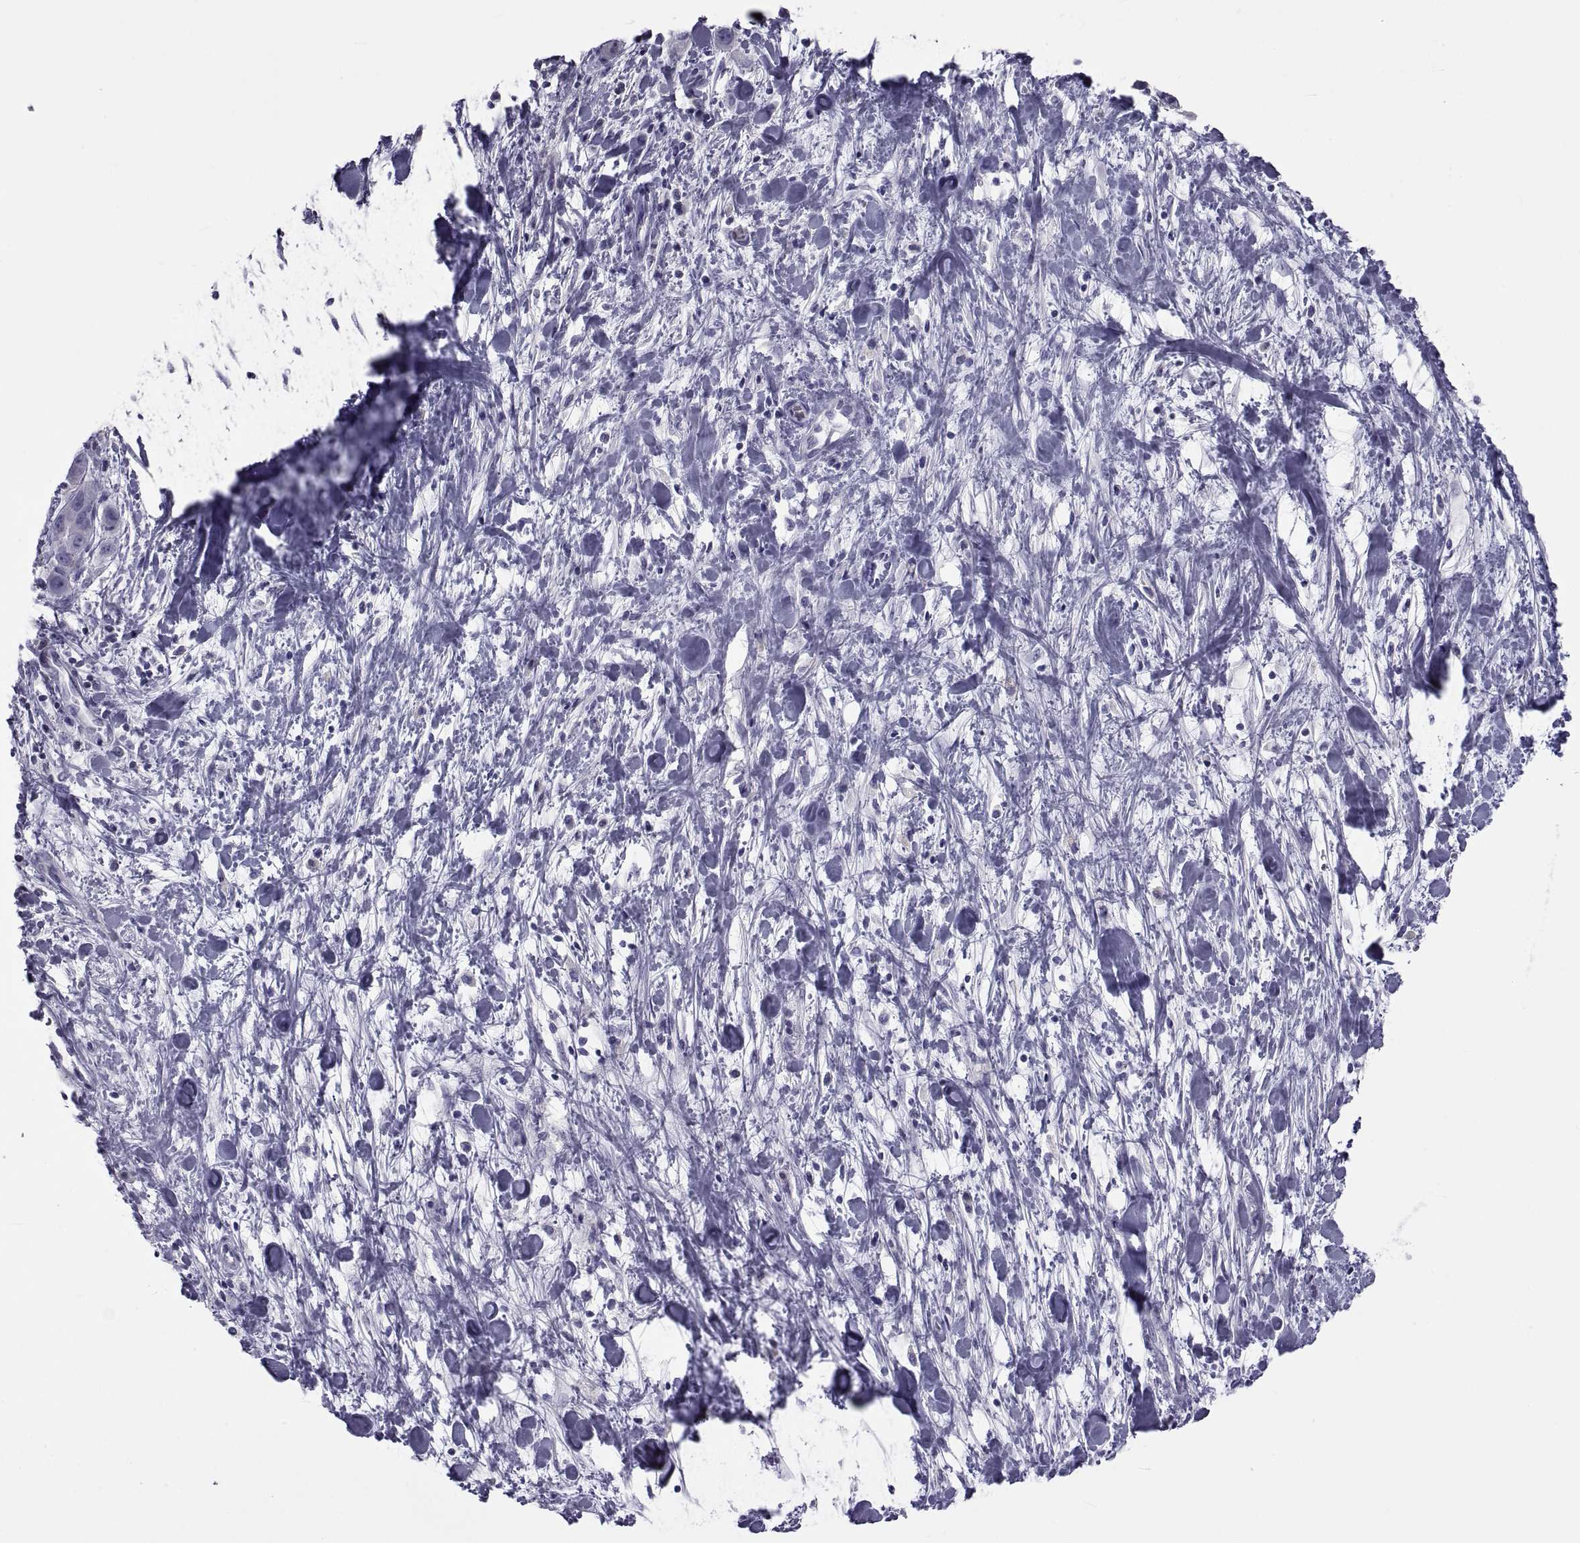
{"staining": {"intensity": "negative", "quantity": "none", "location": "none"}, "tissue": "liver cancer", "cell_type": "Tumor cells", "image_type": "cancer", "snomed": [{"axis": "morphology", "description": "Cholangiocarcinoma"}, {"axis": "topography", "description": "Liver"}], "caption": "DAB (3,3'-diaminobenzidine) immunohistochemical staining of liver cancer (cholangiocarcinoma) shows no significant positivity in tumor cells. Brightfield microscopy of immunohistochemistry (IHC) stained with DAB (brown) and hematoxylin (blue), captured at high magnification.", "gene": "NPTX2", "patient": {"sex": "female", "age": 52}}